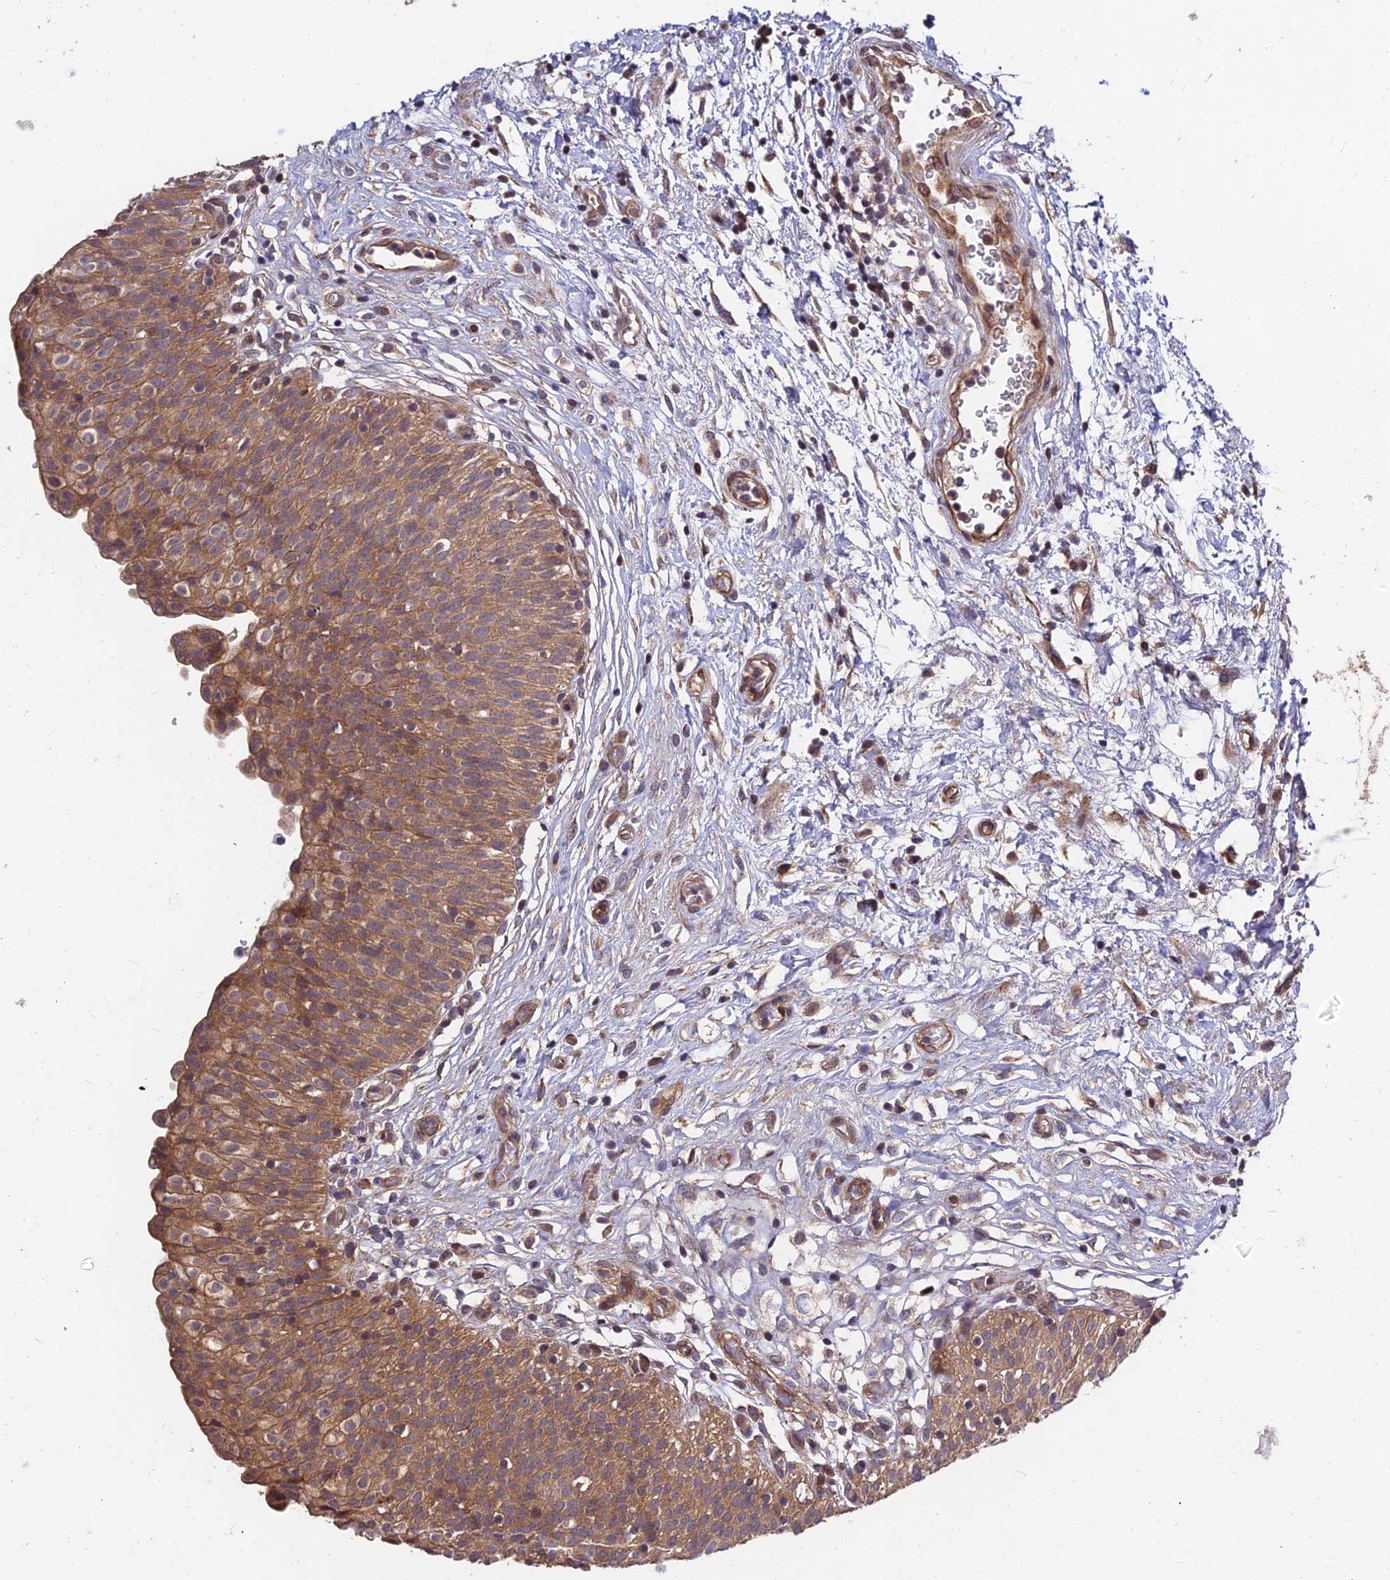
{"staining": {"intensity": "moderate", "quantity": ">75%", "location": "cytoplasmic/membranous"}, "tissue": "urinary bladder", "cell_type": "Urothelial cells", "image_type": "normal", "snomed": [{"axis": "morphology", "description": "Normal tissue, NOS"}, {"axis": "topography", "description": "Urinary bladder"}], "caption": "Protein expression analysis of normal human urinary bladder reveals moderate cytoplasmic/membranous expression in about >75% of urothelial cells. (brown staining indicates protein expression, while blue staining denotes nuclei).", "gene": "MKKS", "patient": {"sex": "male", "age": 55}}